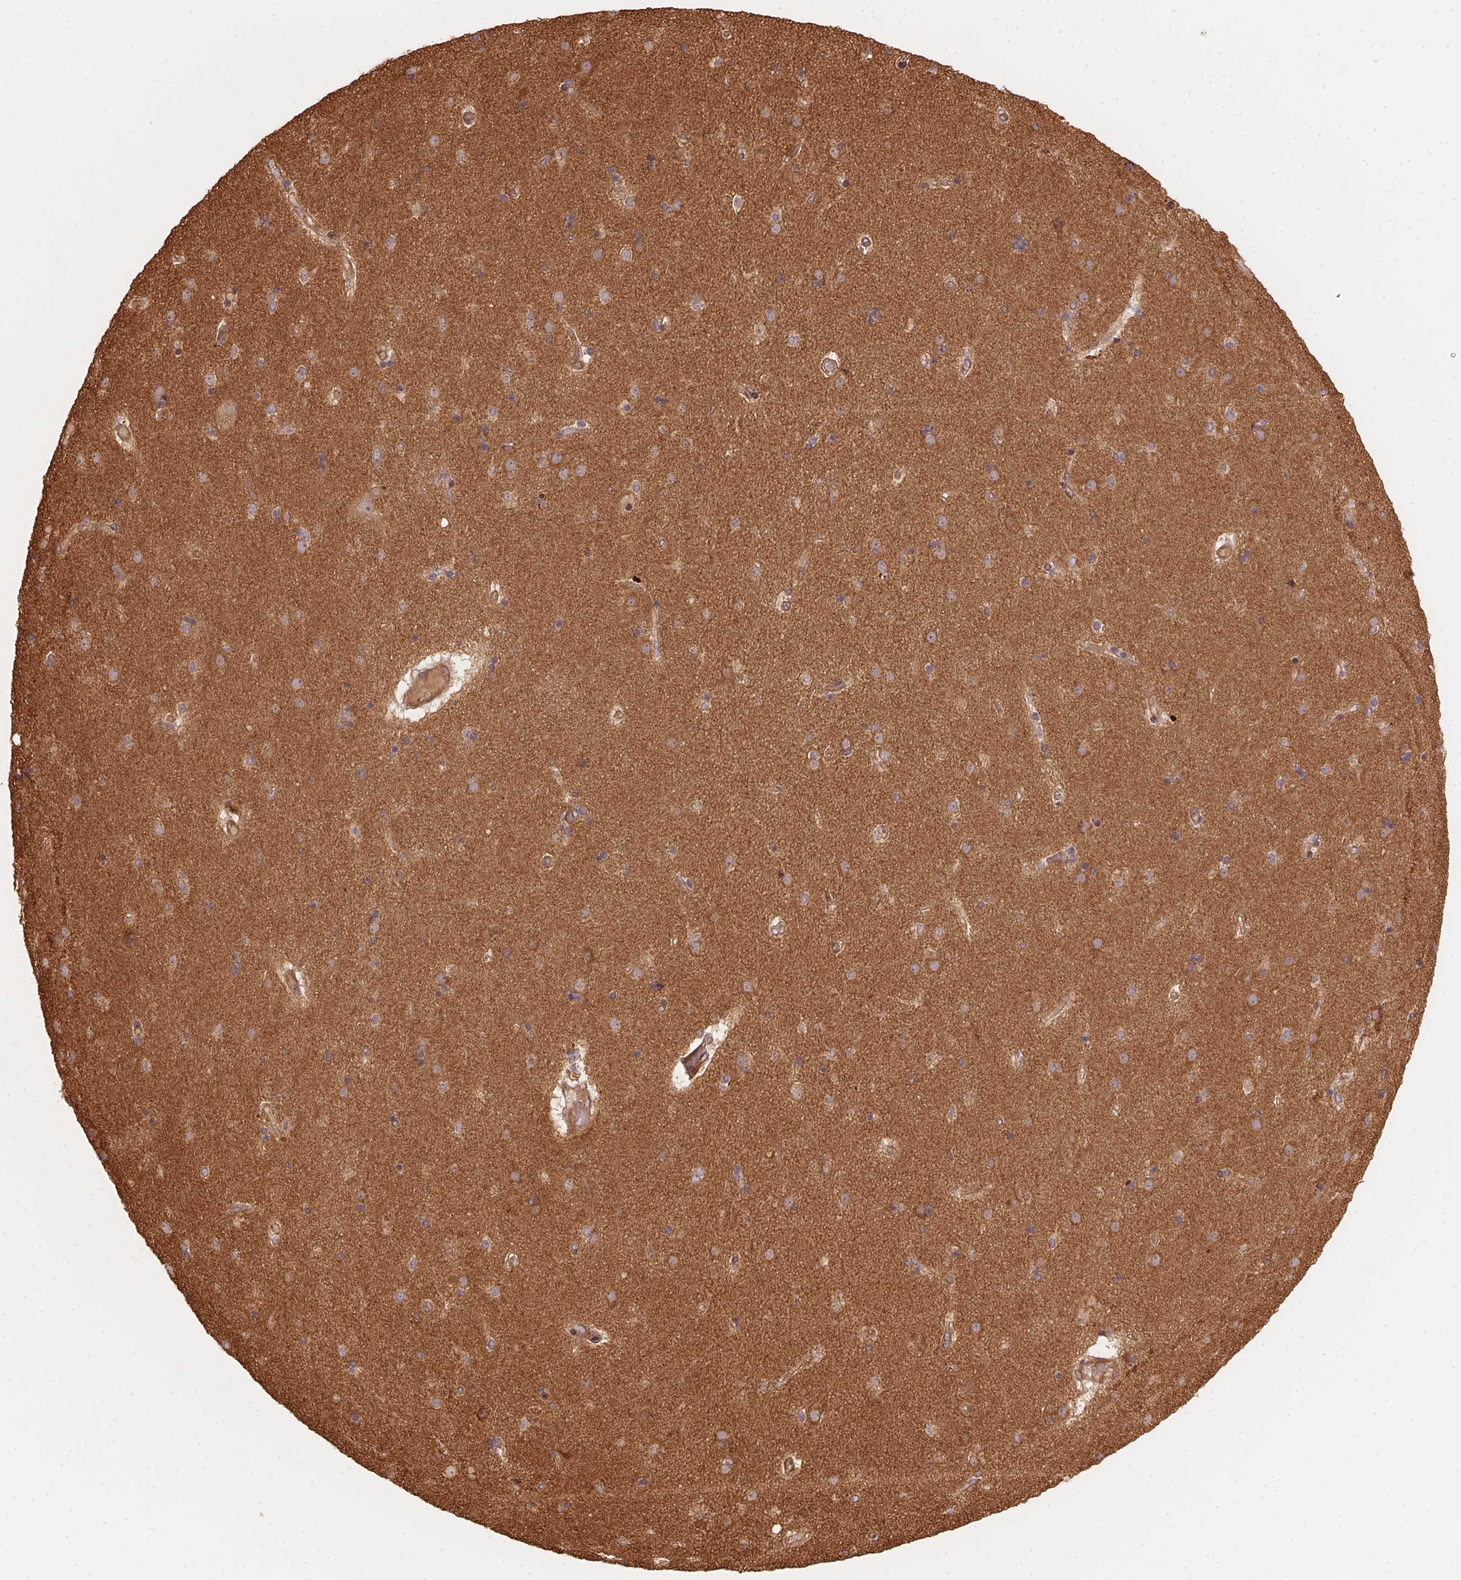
{"staining": {"intensity": "moderate", "quantity": "<25%", "location": "cytoplasmic/membranous"}, "tissue": "caudate", "cell_type": "Glial cells", "image_type": "normal", "snomed": [{"axis": "morphology", "description": "Normal tissue, NOS"}, {"axis": "topography", "description": "Lateral ventricle wall"}], "caption": "An immunohistochemistry (IHC) micrograph of normal tissue is shown. Protein staining in brown highlights moderate cytoplasmic/membranous positivity in caudate within glial cells. The protein of interest is shown in brown color, while the nuclei are stained blue.", "gene": "USE1", "patient": {"sex": "female", "age": 71}}